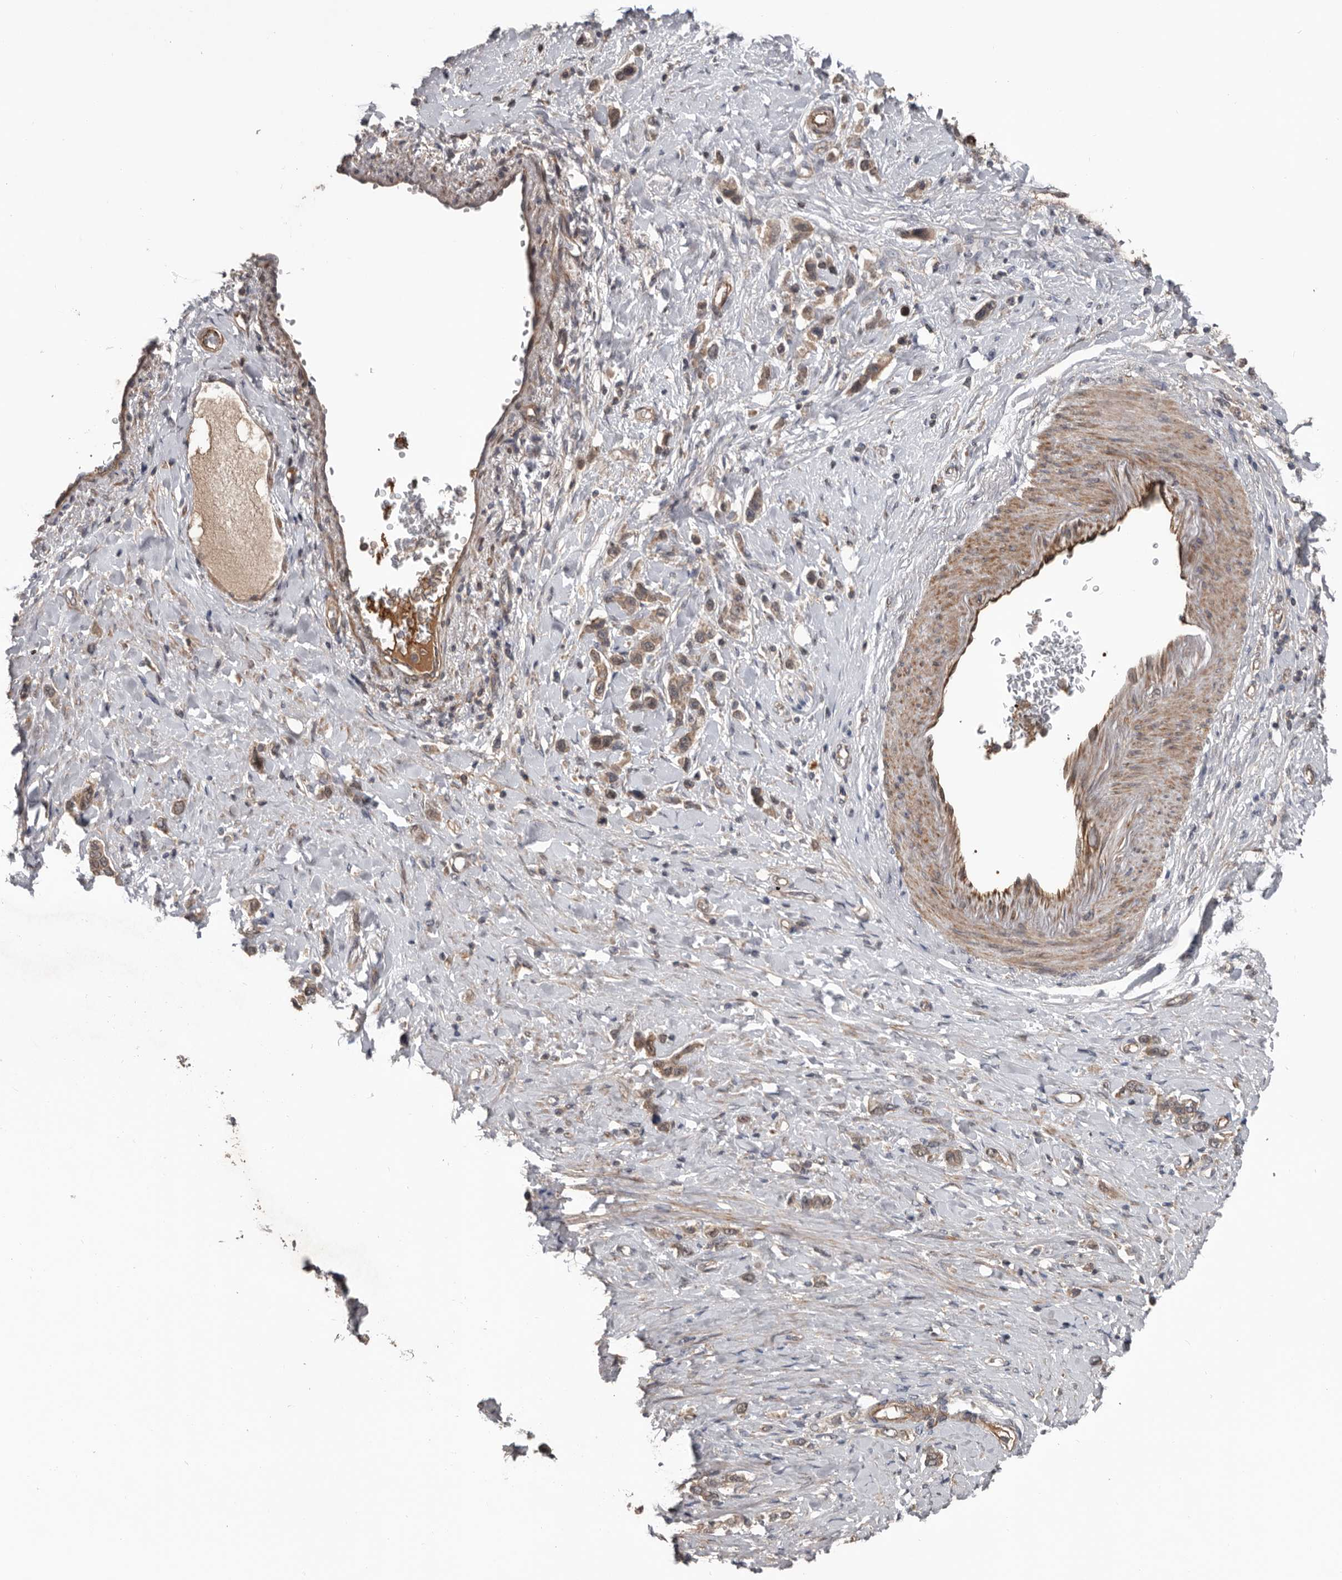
{"staining": {"intensity": "moderate", "quantity": ">75%", "location": "cytoplasmic/membranous"}, "tissue": "stomach cancer", "cell_type": "Tumor cells", "image_type": "cancer", "snomed": [{"axis": "morphology", "description": "Adenocarcinoma, NOS"}, {"axis": "topography", "description": "Stomach"}], "caption": "A brown stain labels moderate cytoplasmic/membranous expression of a protein in human adenocarcinoma (stomach) tumor cells.", "gene": "DNAJB4", "patient": {"sex": "female", "age": 65}}